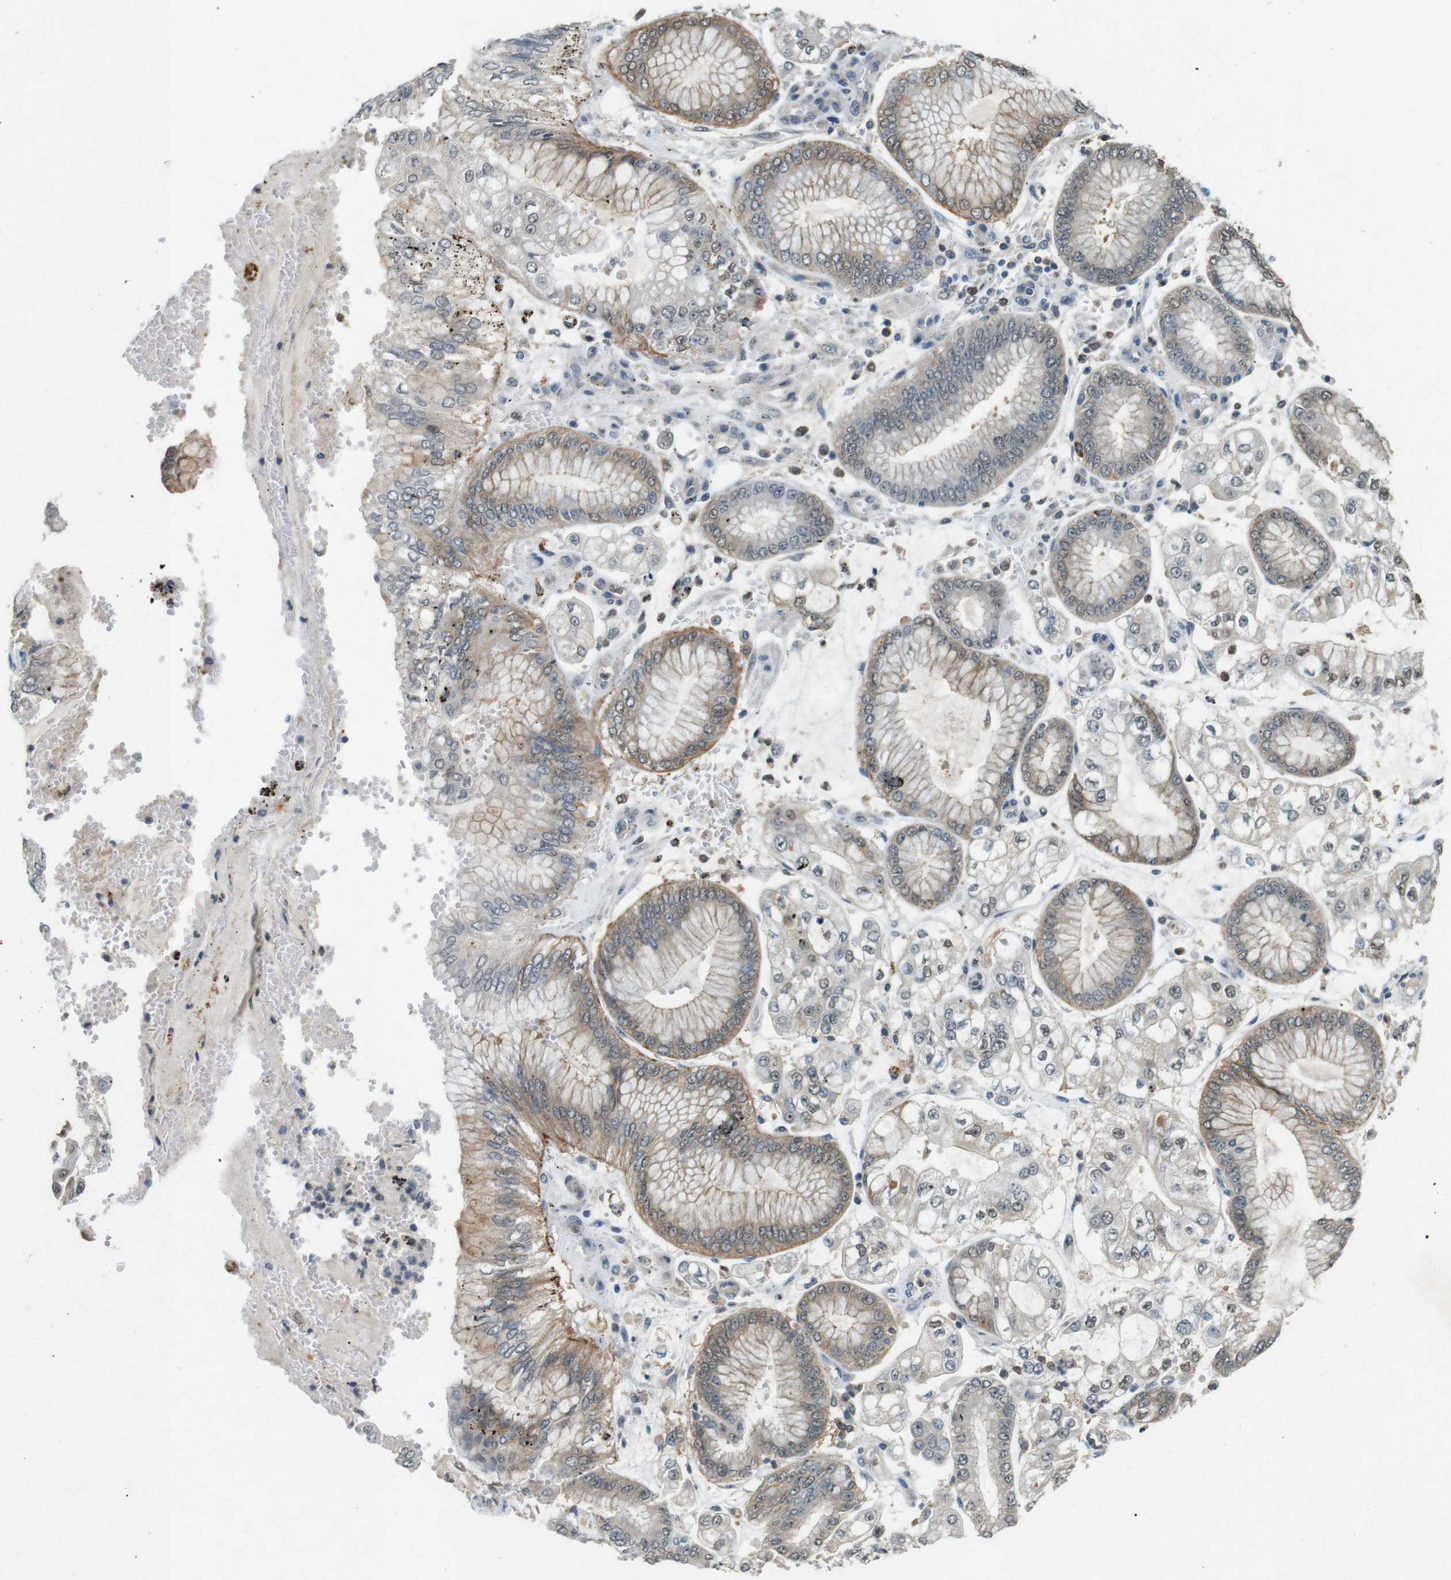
{"staining": {"intensity": "weak", "quantity": "25%-75%", "location": "cytoplasmic/membranous,nuclear"}, "tissue": "stomach cancer", "cell_type": "Tumor cells", "image_type": "cancer", "snomed": [{"axis": "morphology", "description": "Adenocarcinoma, NOS"}, {"axis": "topography", "description": "Stomach"}], "caption": "Immunohistochemistry of human stomach cancer (adenocarcinoma) exhibits low levels of weak cytoplasmic/membranous and nuclear positivity in approximately 25%-75% of tumor cells.", "gene": "CDK14", "patient": {"sex": "male", "age": 76}}